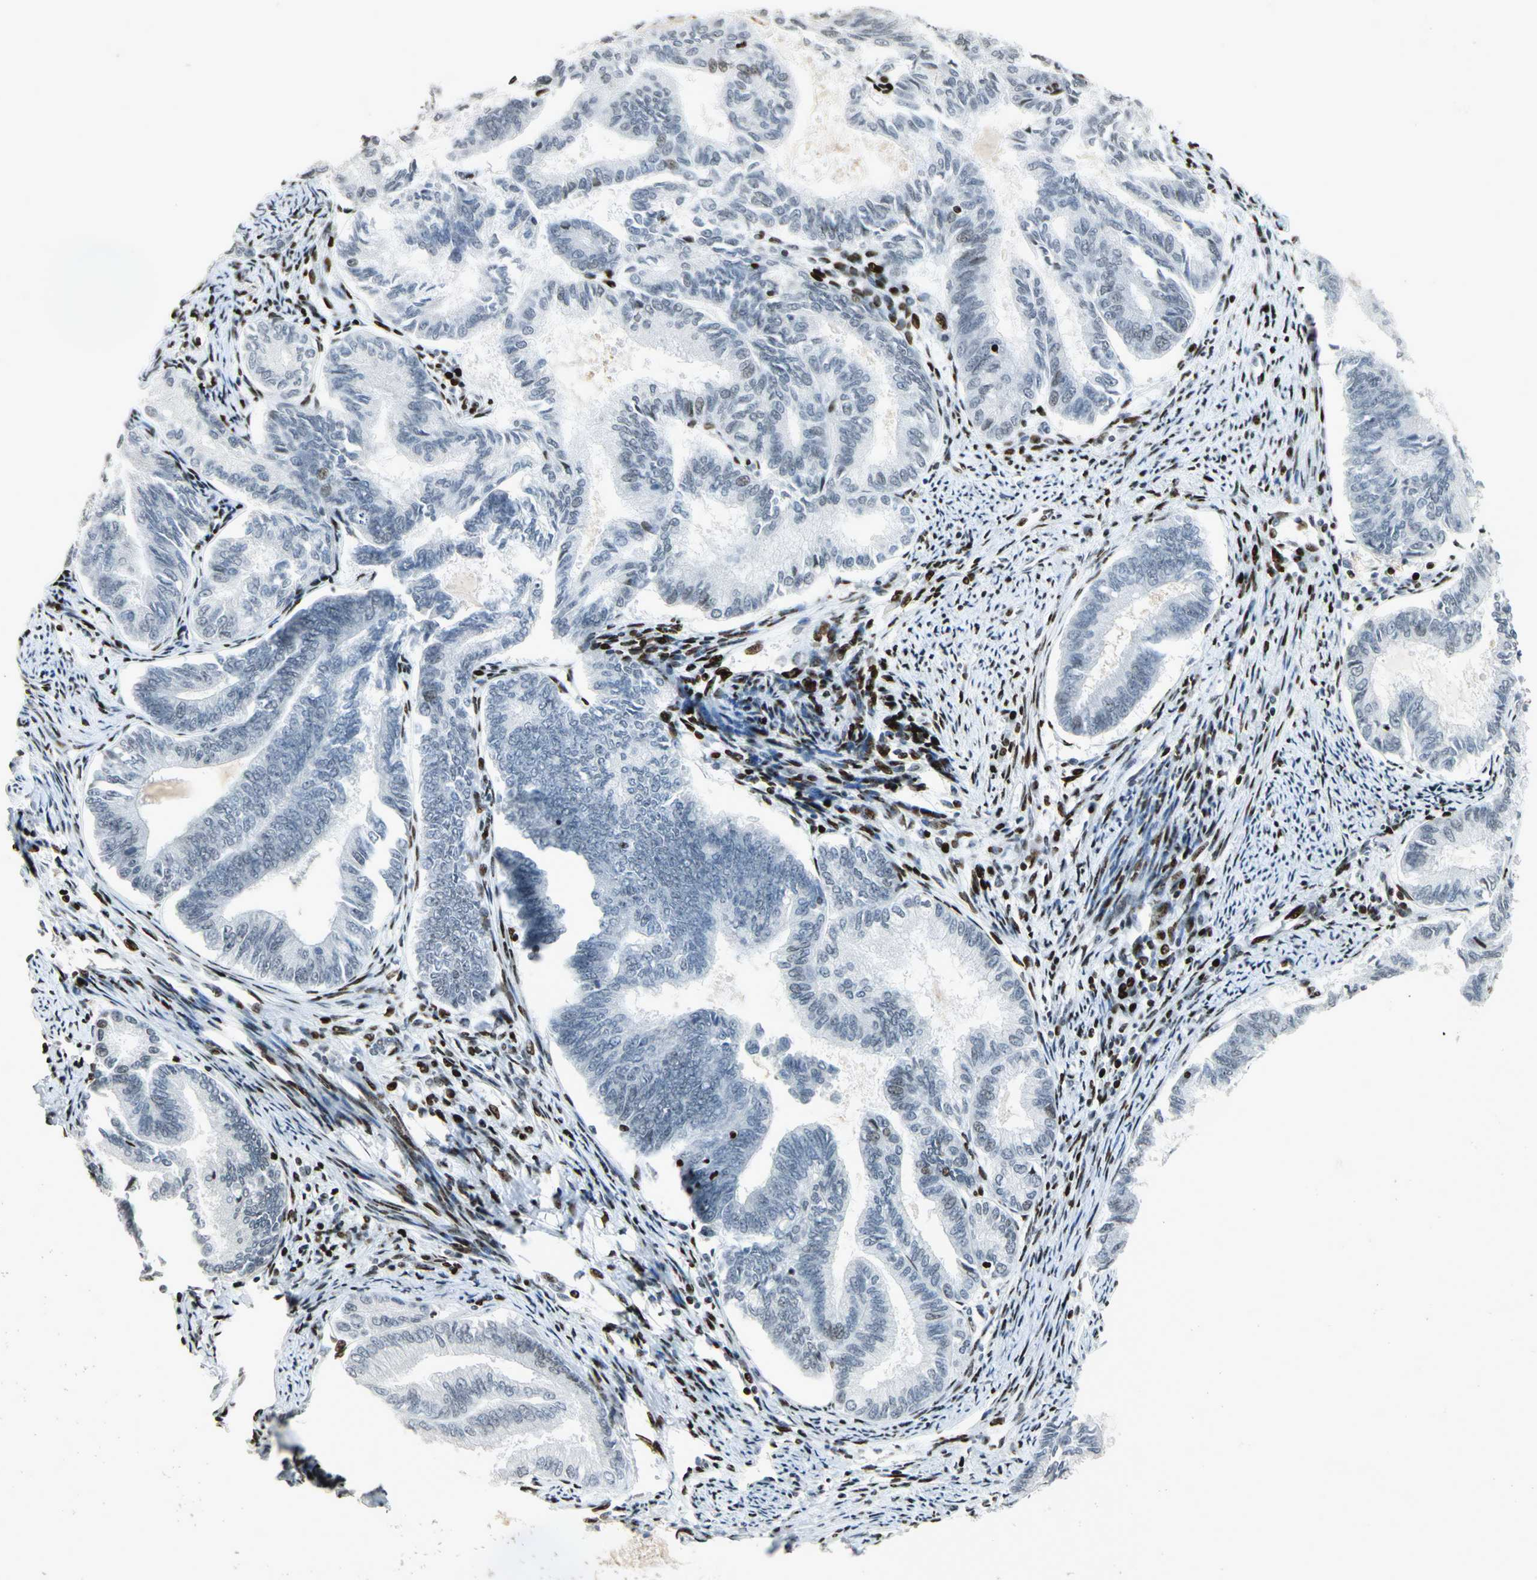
{"staining": {"intensity": "weak", "quantity": "<25%", "location": "nuclear"}, "tissue": "endometrial cancer", "cell_type": "Tumor cells", "image_type": "cancer", "snomed": [{"axis": "morphology", "description": "Adenocarcinoma, NOS"}, {"axis": "topography", "description": "Endometrium"}], "caption": "Tumor cells show no significant protein staining in adenocarcinoma (endometrial).", "gene": "KDM1A", "patient": {"sex": "female", "age": 86}}